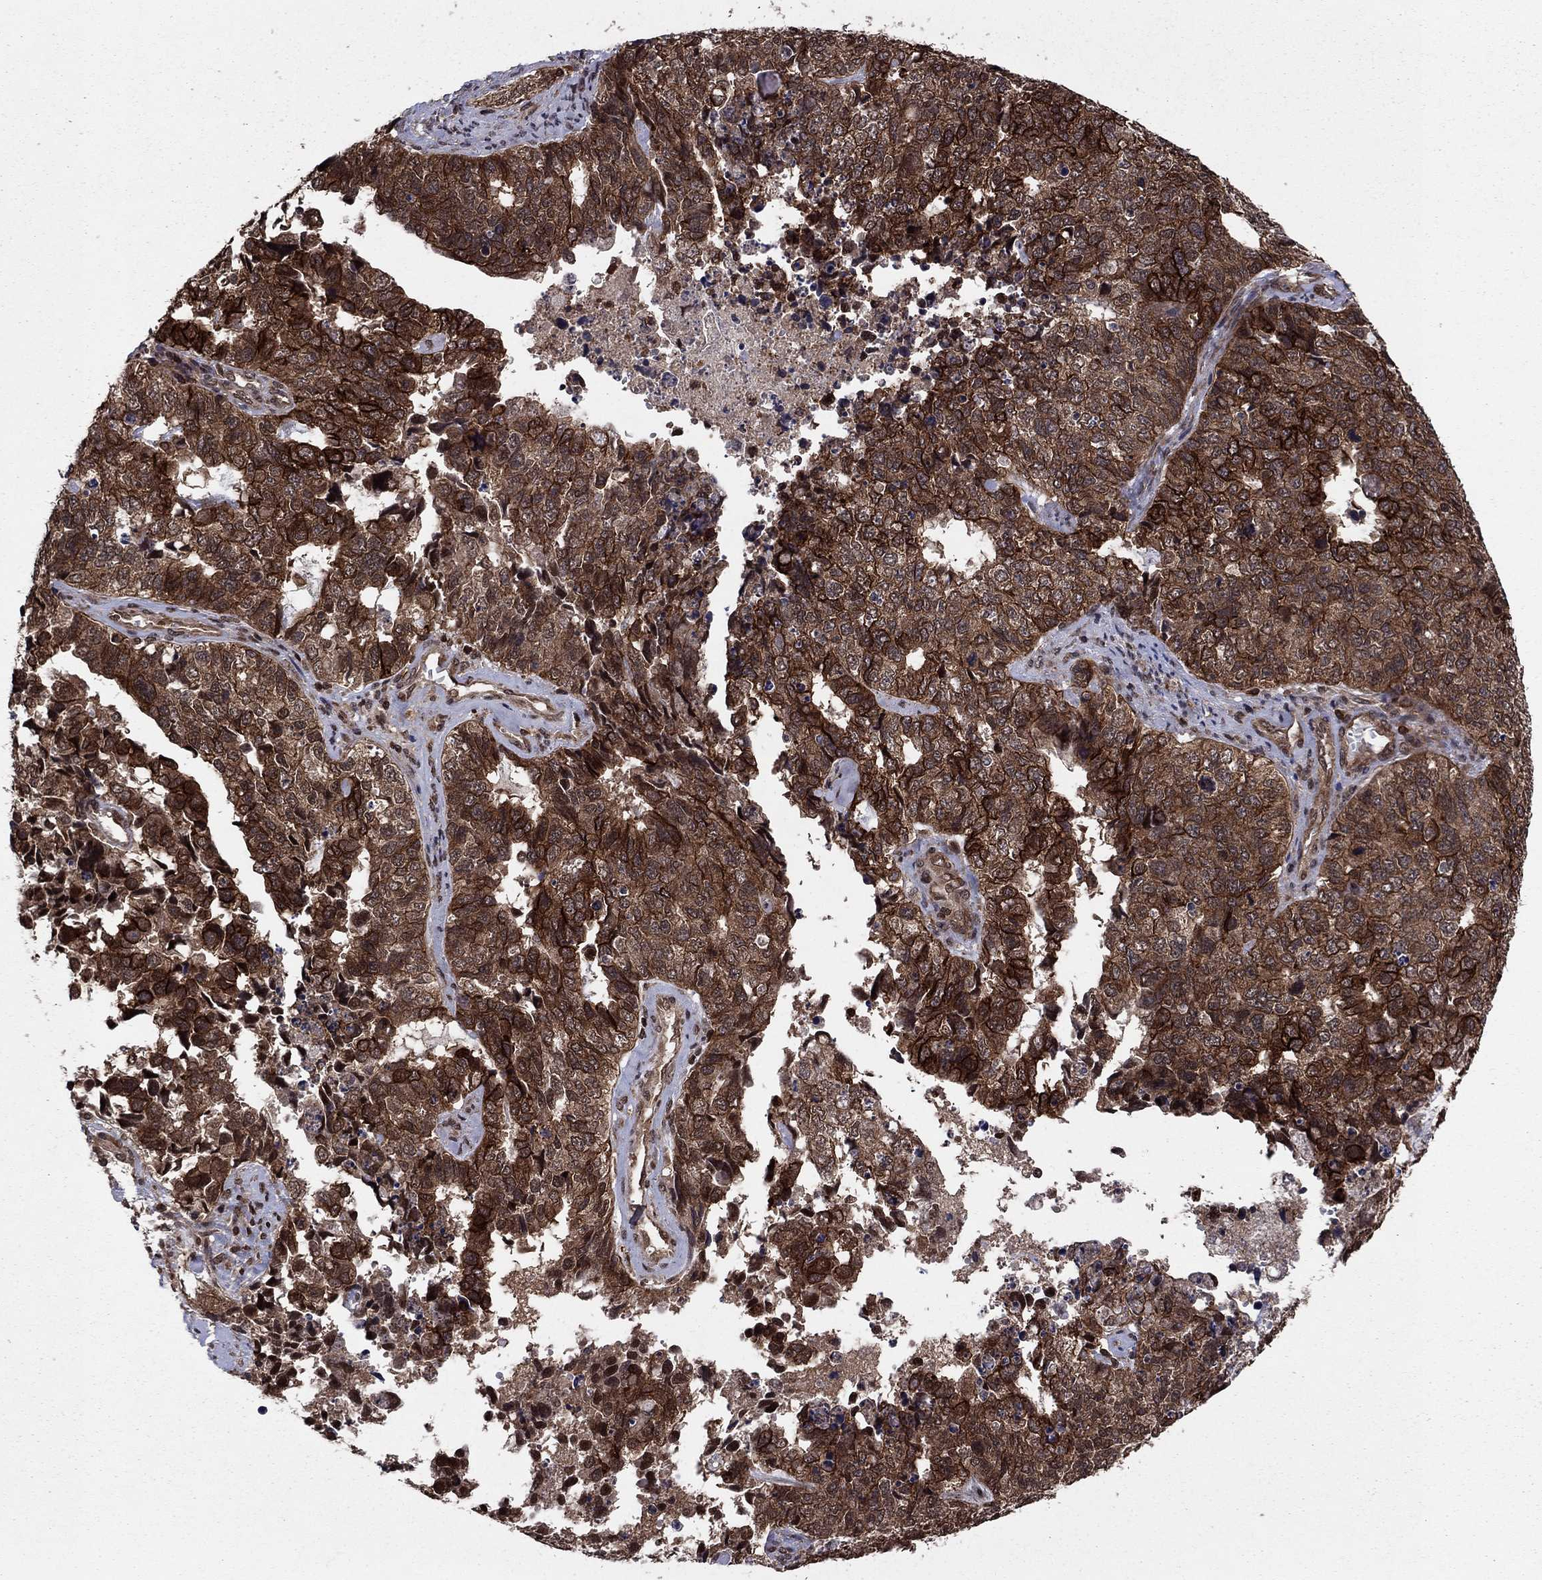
{"staining": {"intensity": "strong", "quantity": ">75%", "location": "cytoplasmic/membranous"}, "tissue": "cervical cancer", "cell_type": "Tumor cells", "image_type": "cancer", "snomed": [{"axis": "morphology", "description": "Squamous cell carcinoma, NOS"}, {"axis": "topography", "description": "Cervix"}], "caption": "Human cervical squamous cell carcinoma stained with a brown dye demonstrates strong cytoplasmic/membranous positive expression in approximately >75% of tumor cells.", "gene": "SSX2IP", "patient": {"sex": "female", "age": 63}}